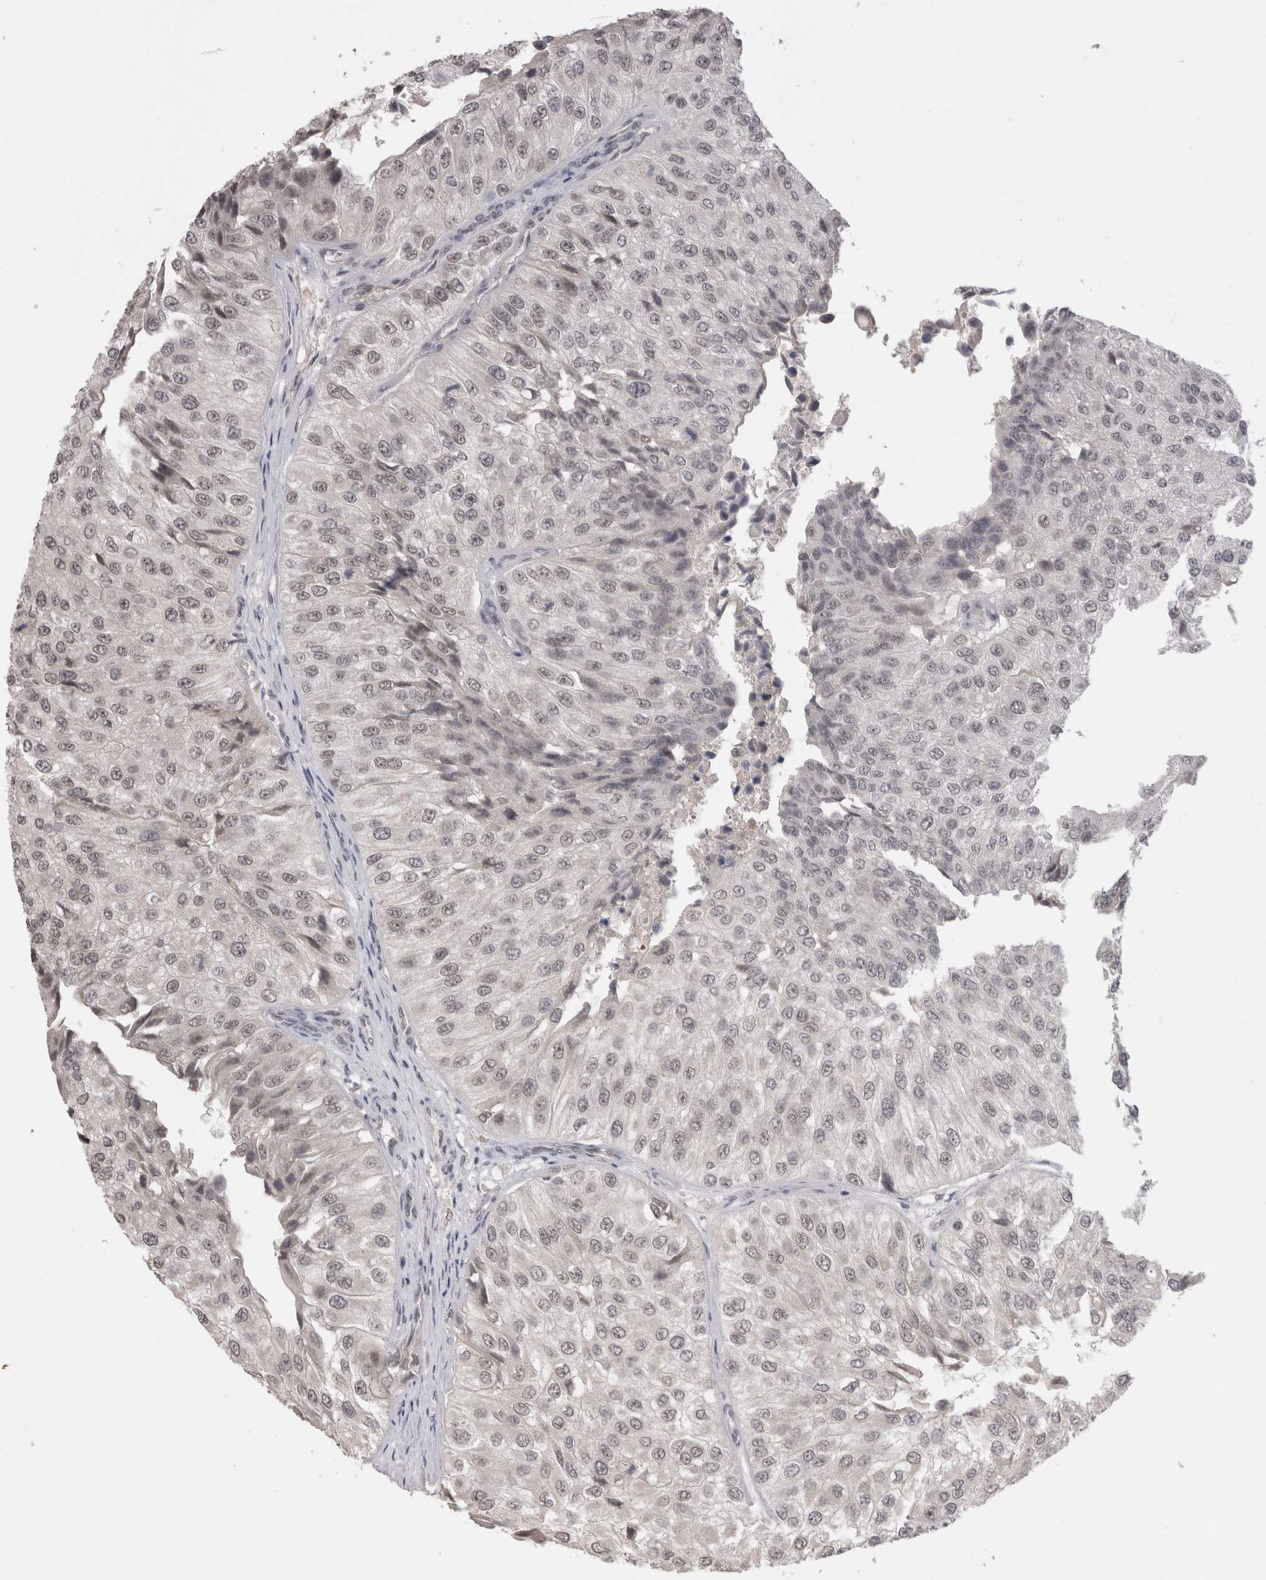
{"staining": {"intensity": "weak", "quantity": "<25%", "location": "nuclear"}, "tissue": "urothelial cancer", "cell_type": "Tumor cells", "image_type": "cancer", "snomed": [{"axis": "morphology", "description": "Urothelial carcinoma, High grade"}, {"axis": "topography", "description": "Kidney"}, {"axis": "topography", "description": "Urinary bladder"}], "caption": "An immunohistochemistry image of urothelial carcinoma (high-grade) is shown. There is no staining in tumor cells of urothelial carcinoma (high-grade).", "gene": "DAXX", "patient": {"sex": "male", "age": 77}}